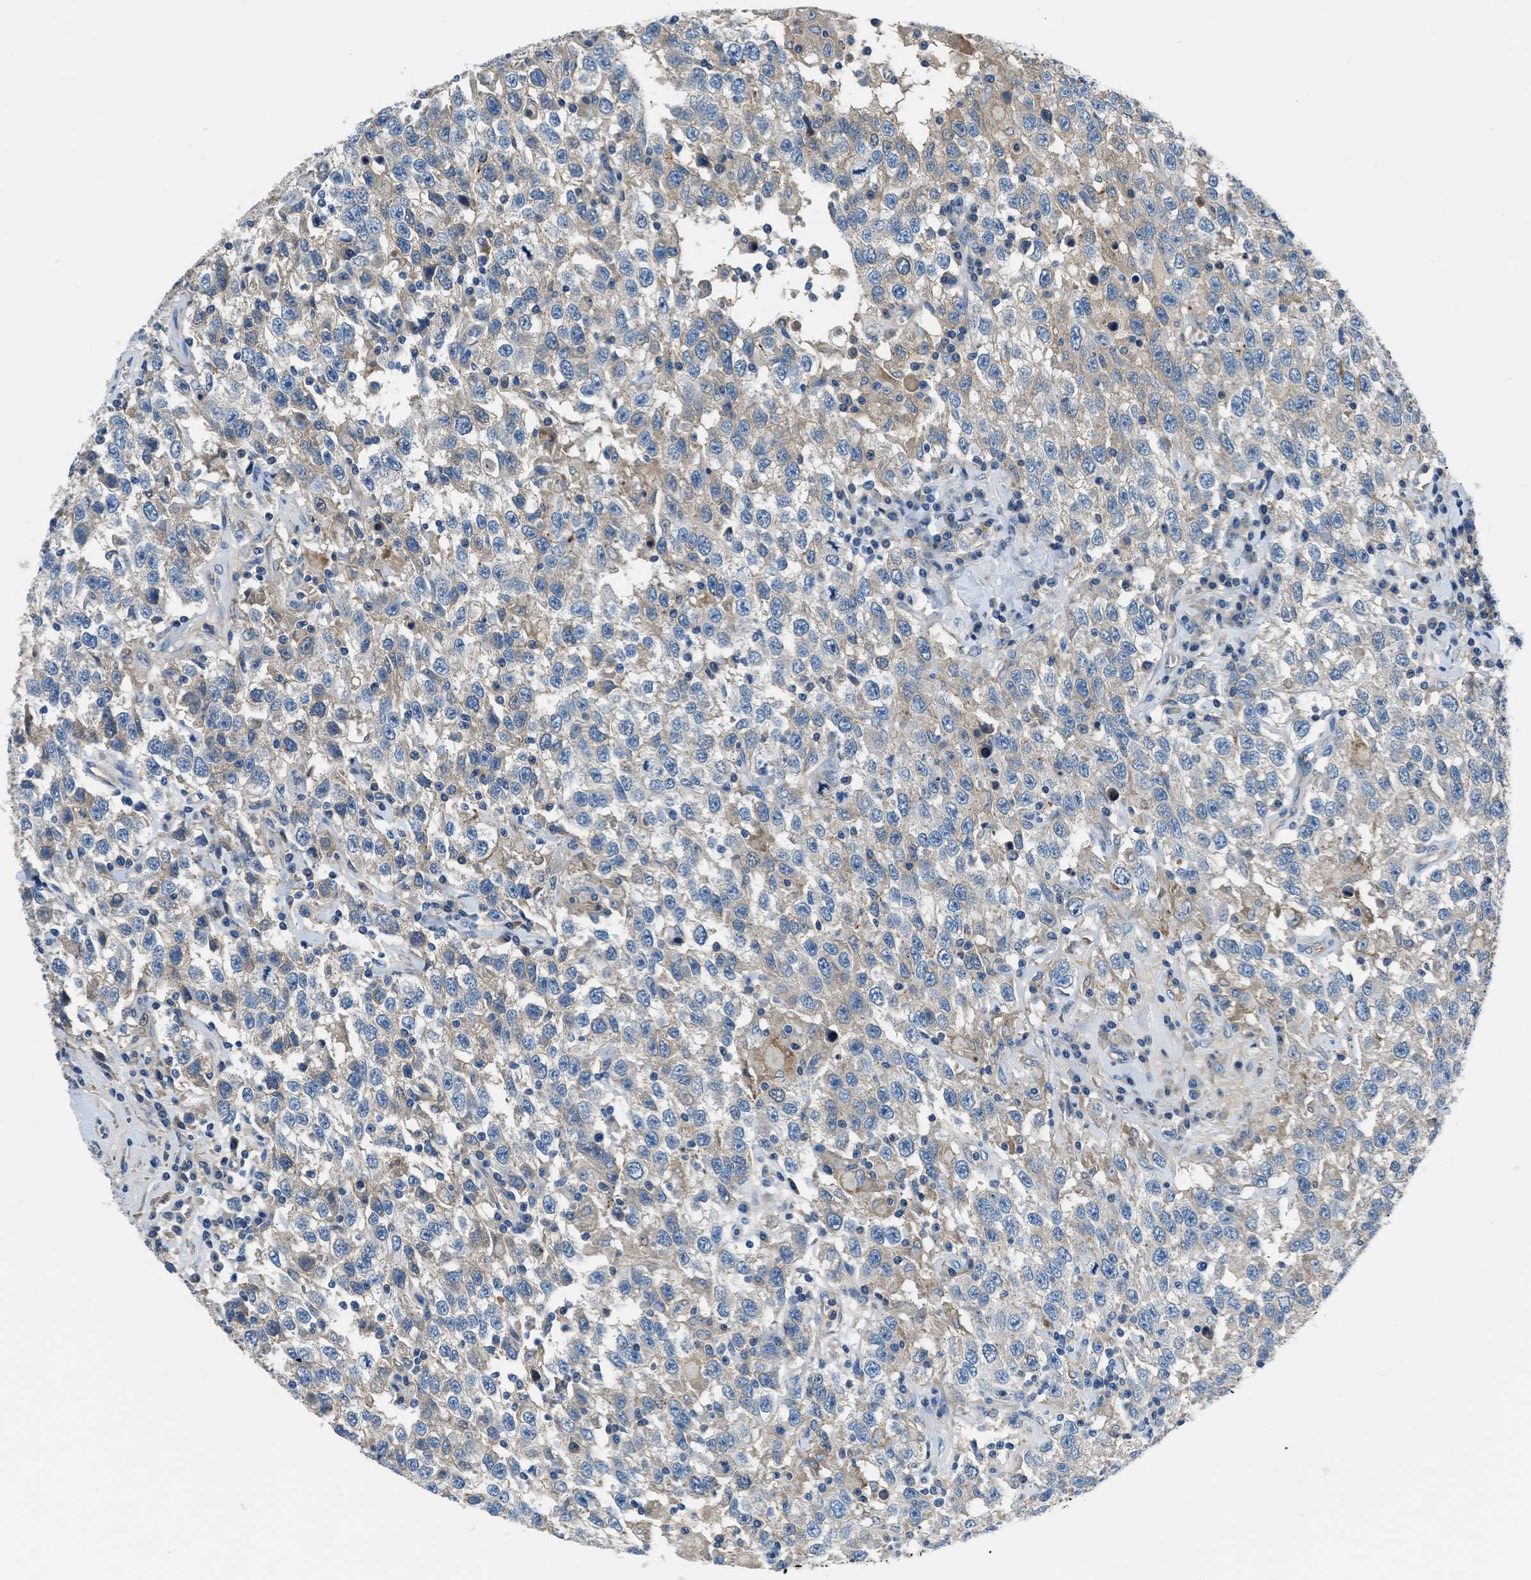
{"staining": {"intensity": "weak", "quantity": "25%-75%", "location": "cytoplasmic/membranous"}, "tissue": "testis cancer", "cell_type": "Tumor cells", "image_type": "cancer", "snomed": [{"axis": "morphology", "description": "Seminoma, NOS"}, {"axis": "topography", "description": "Testis"}], "caption": "Weak cytoplasmic/membranous positivity for a protein is seen in approximately 25%-75% of tumor cells of seminoma (testis) using IHC.", "gene": "SLC38A6", "patient": {"sex": "male", "age": 41}}